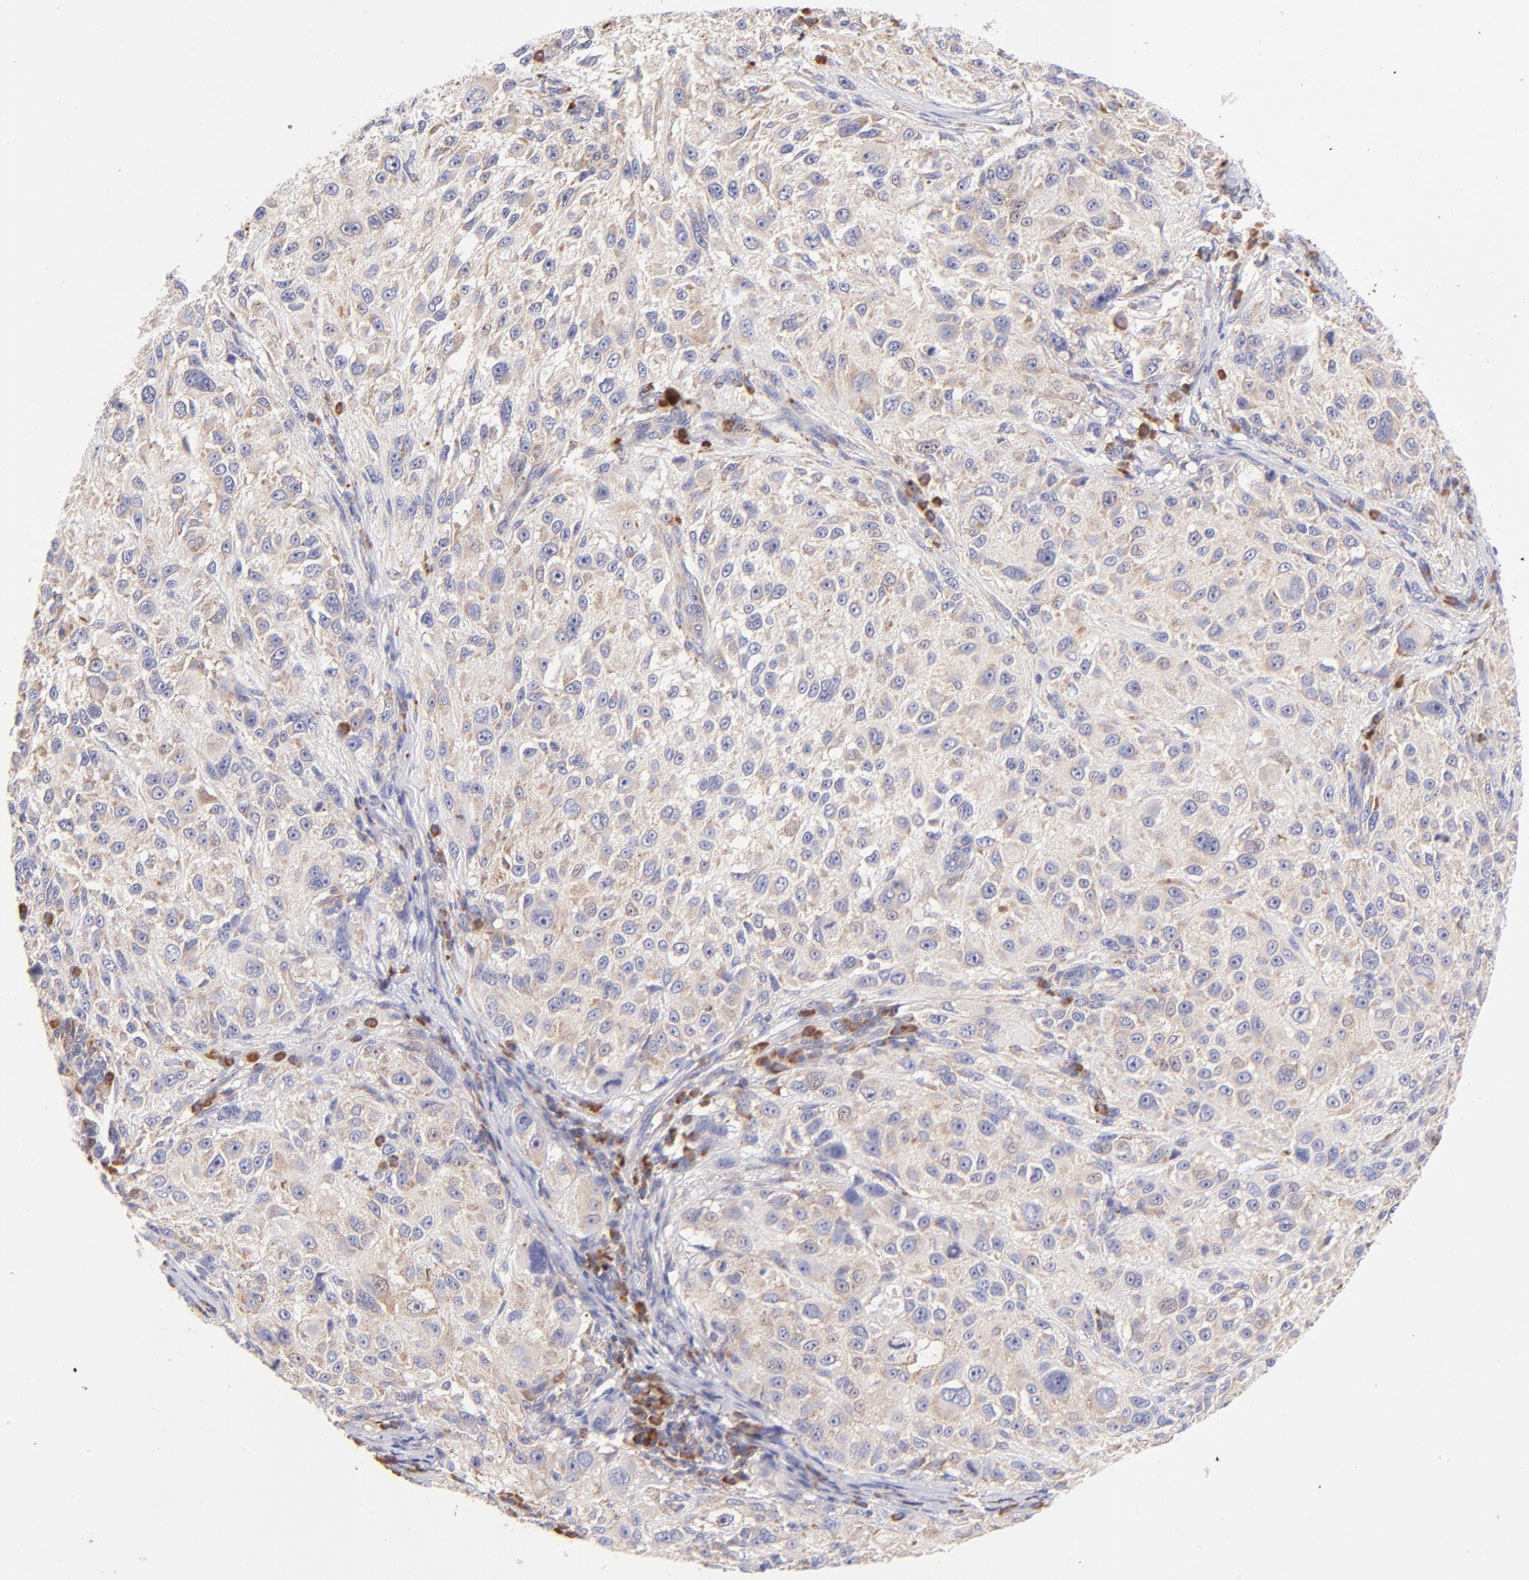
{"staining": {"intensity": "weak", "quantity": ">75%", "location": "cytoplasmic/membranous"}, "tissue": "melanoma", "cell_type": "Tumor cells", "image_type": "cancer", "snomed": [{"axis": "morphology", "description": "Necrosis, NOS"}, {"axis": "morphology", "description": "Malignant melanoma, NOS"}, {"axis": "topography", "description": "Skin"}], "caption": "Melanoma was stained to show a protein in brown. There is low levels of weak cytoplasmic/membranous staining in approximately >75% of tumor cells. The staining was performed using DAB (3,3'-diaminobenzidine), with brown indicating positive protein expression. Nuclei are stained blue with hematoxylin.", "gene": "RPL11", "patient": {"sex": "female", "age": 87}}